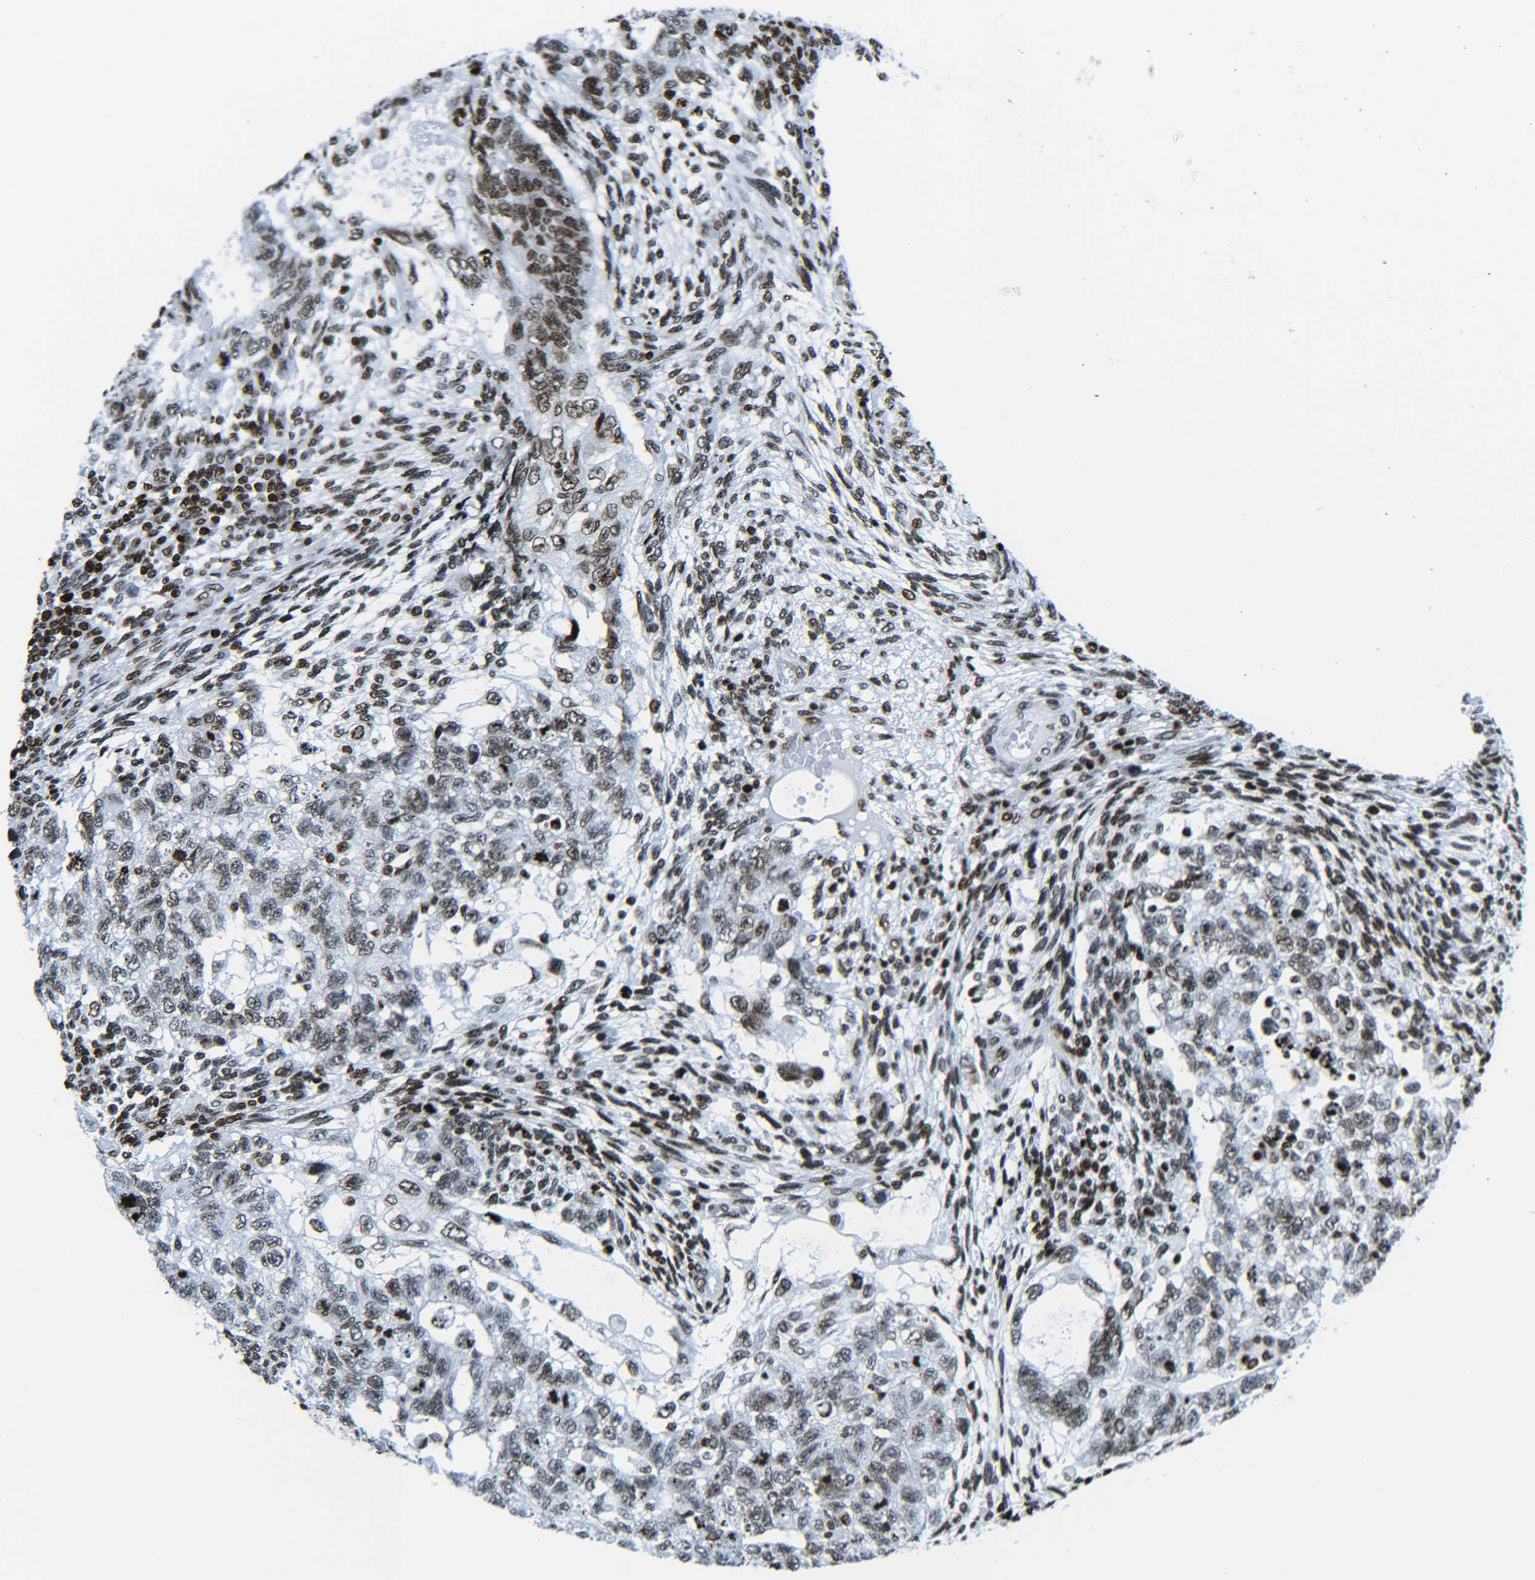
{"staining": {"intensity": "moderate", "quantity": "25%-75%", "location": "nuclear"}, "tissue": "testis cancer", "cell_type": "Tumor cells", "image_type": "cancer", "snomed": [{"axis": "morphology", "description": "Normal tissue, NOS"}, {"axis": "morphology", "description": "Carcinoma, Embryonal, NOS"}, {"axis": "topography", "description": "Testis"}], "caption": "The image exhibits staining of testis cancer, revealing moderate nuclear protein positivity (brown color) within tumor cells. (DAB (3,3'-diaminobenzidine) = brown stain, brightfield microscopy at high magnification).", "gene": "H2AX", "patient": {"sex": "male", "age": 36}}